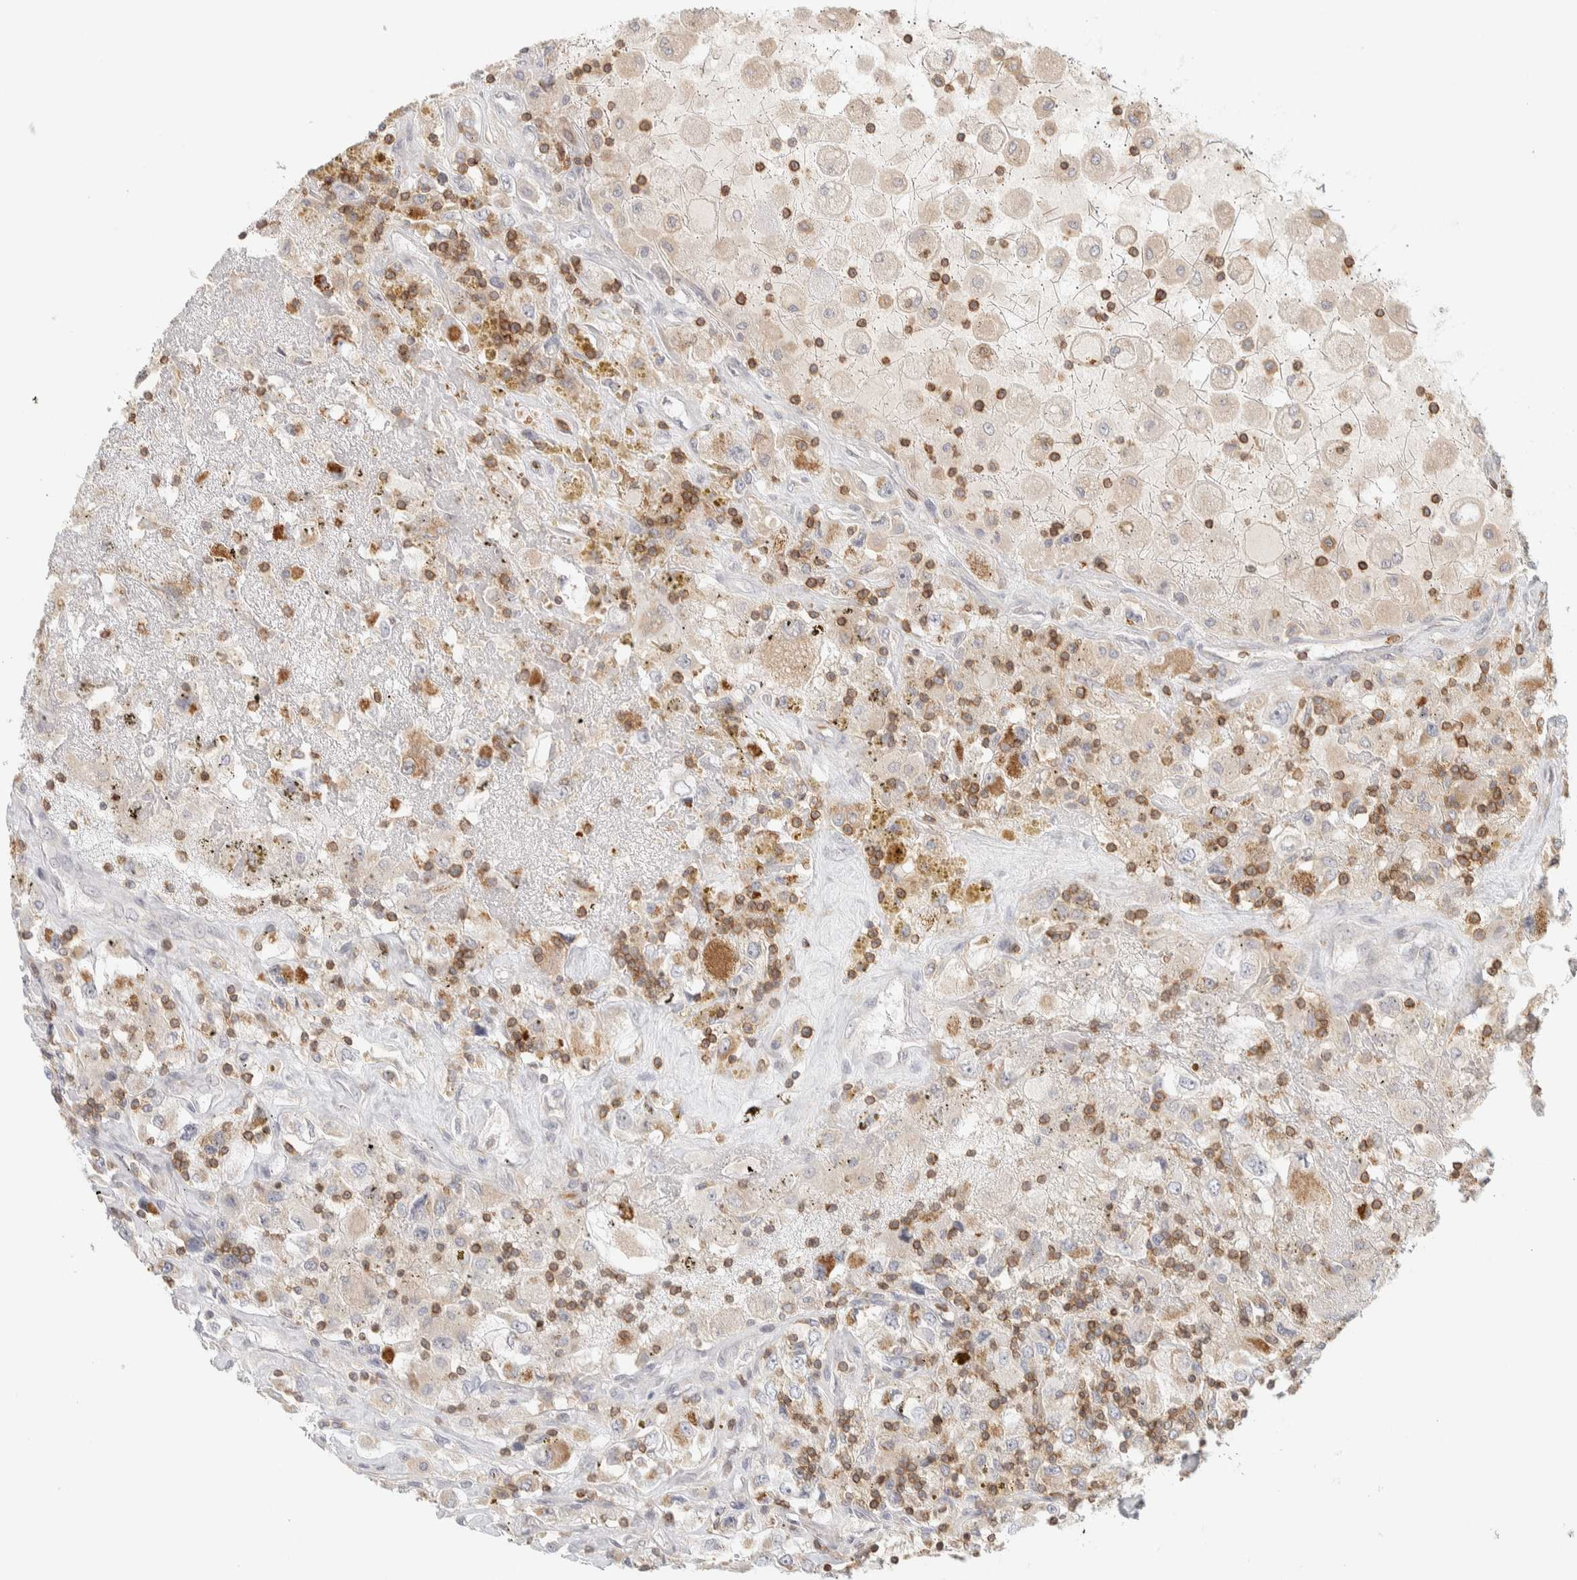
{"staining": {"intensity": "weak", "quantity": "<25%", "location": "cytoplasmic/membranous"}, "tissue": "renal cancer", "cell_type": "Tumor cells", "image_type": "cancer", "snomed": [{"axis": "morphology", "description": "Adenocarcinoma, NOS"}, {"axis": "topography", "description": "Kidney"}], "caption": "This is an immunohistochemistry (IHC) micrograph of human renal cancer. There is no expression in tumor cells.", "gene": "RUNDC1", "patient": {"sex": "female", "age": 52}}